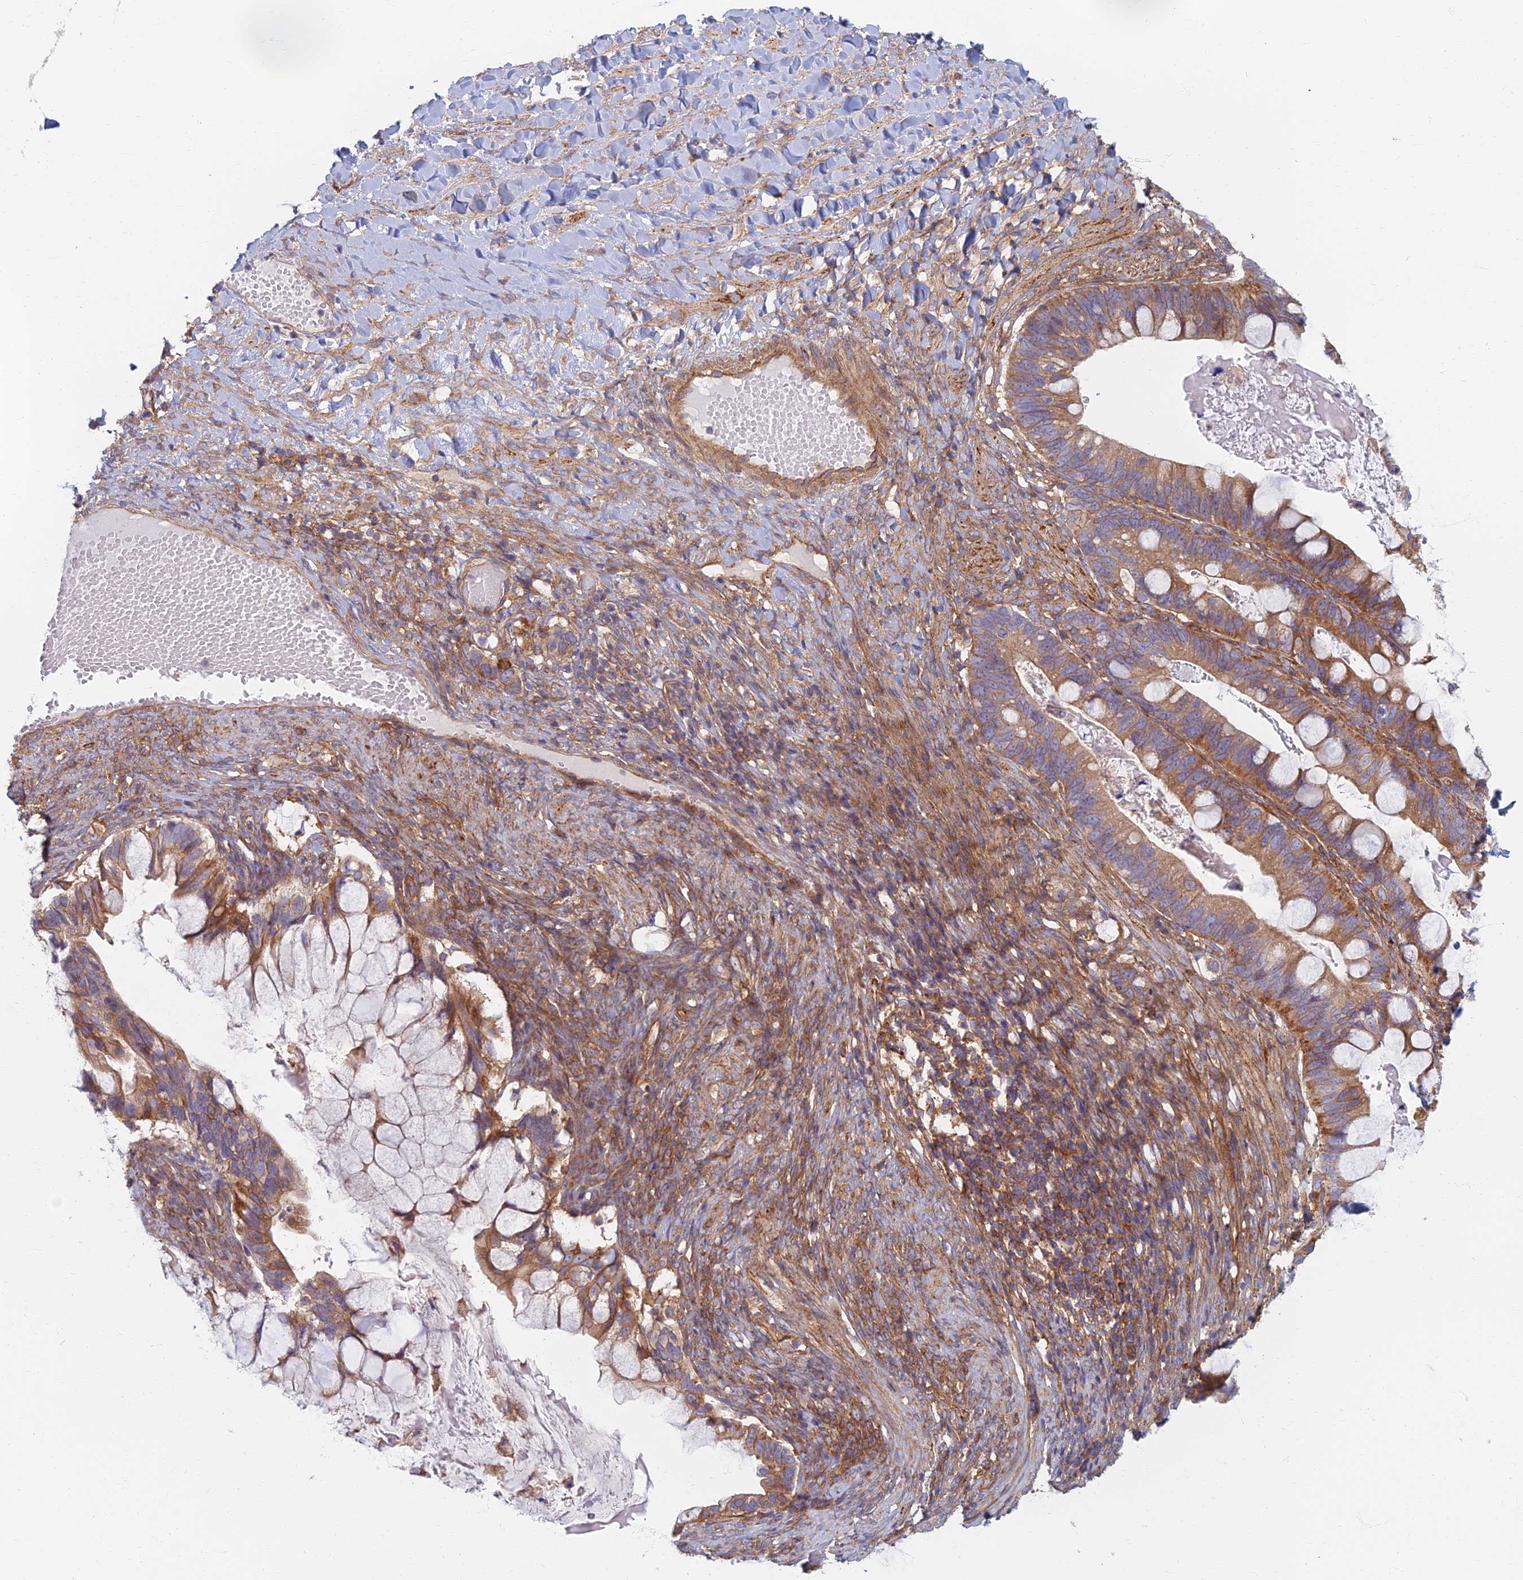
{"staining": {"intensity": "moderate", "quantity": ">75%", "location": "cytoplasmic/membranous"}, "tissue": "ovarian cancer", "cell_type": "Tumor cells", "image_type": "cancer", "snomed": [{"axis": "morphology", "description": "Cystadenocarcinoma, mucinous, NOS"}, {"axis": "topography", "description": "Ovary"}], "caption": "A histopathology image showing moderate cytoplasmic/membranous positivity in about >75% of tumor cells in ovarian cancer (mucinous cystadenocarcinoma), as visualized by brown immunohistochemical staining.", "gene": "RBSN", "patient": {"sex": "female", "age": 61}}